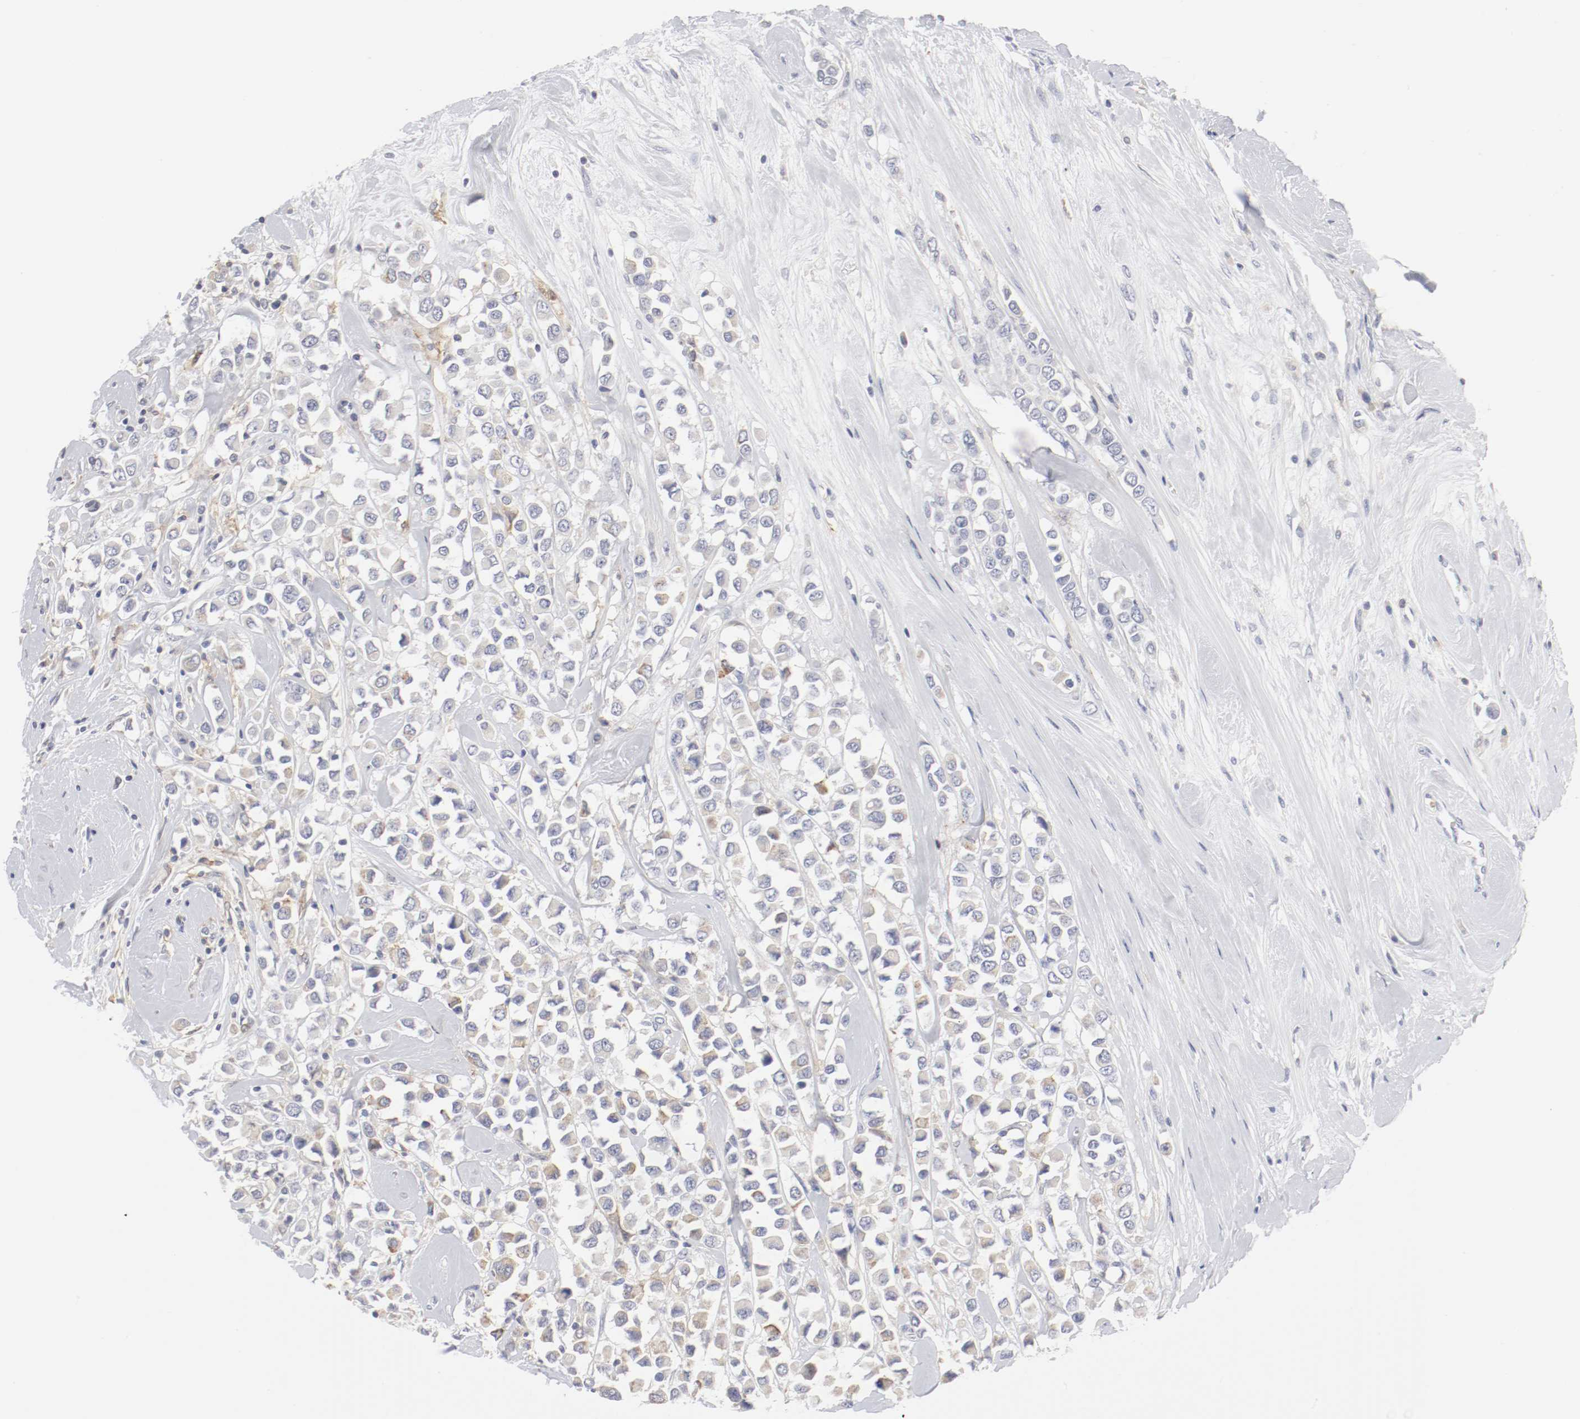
{"staining": {"intensity": "moderate", "quantity": "25%-75%", "location": "cytoplasmic/membranous"}, "tissue": "breast cancer", "cell_type": "Tumor cells", "image_type": "cancer", "snomed": [{"axis": "morphology", "description": "Duct carcinoma"}, {"axis": "topography", "description": "Breast"}], "caption": "Approximately 25%-75% of tumor cells in breast cancer demonstrate moderate cytoplasmic/membranous protein expression as visualized by brown immunohistochemical staining.", "gene": "ITGAX", "patient": {"sex": "female", "age": 61}}